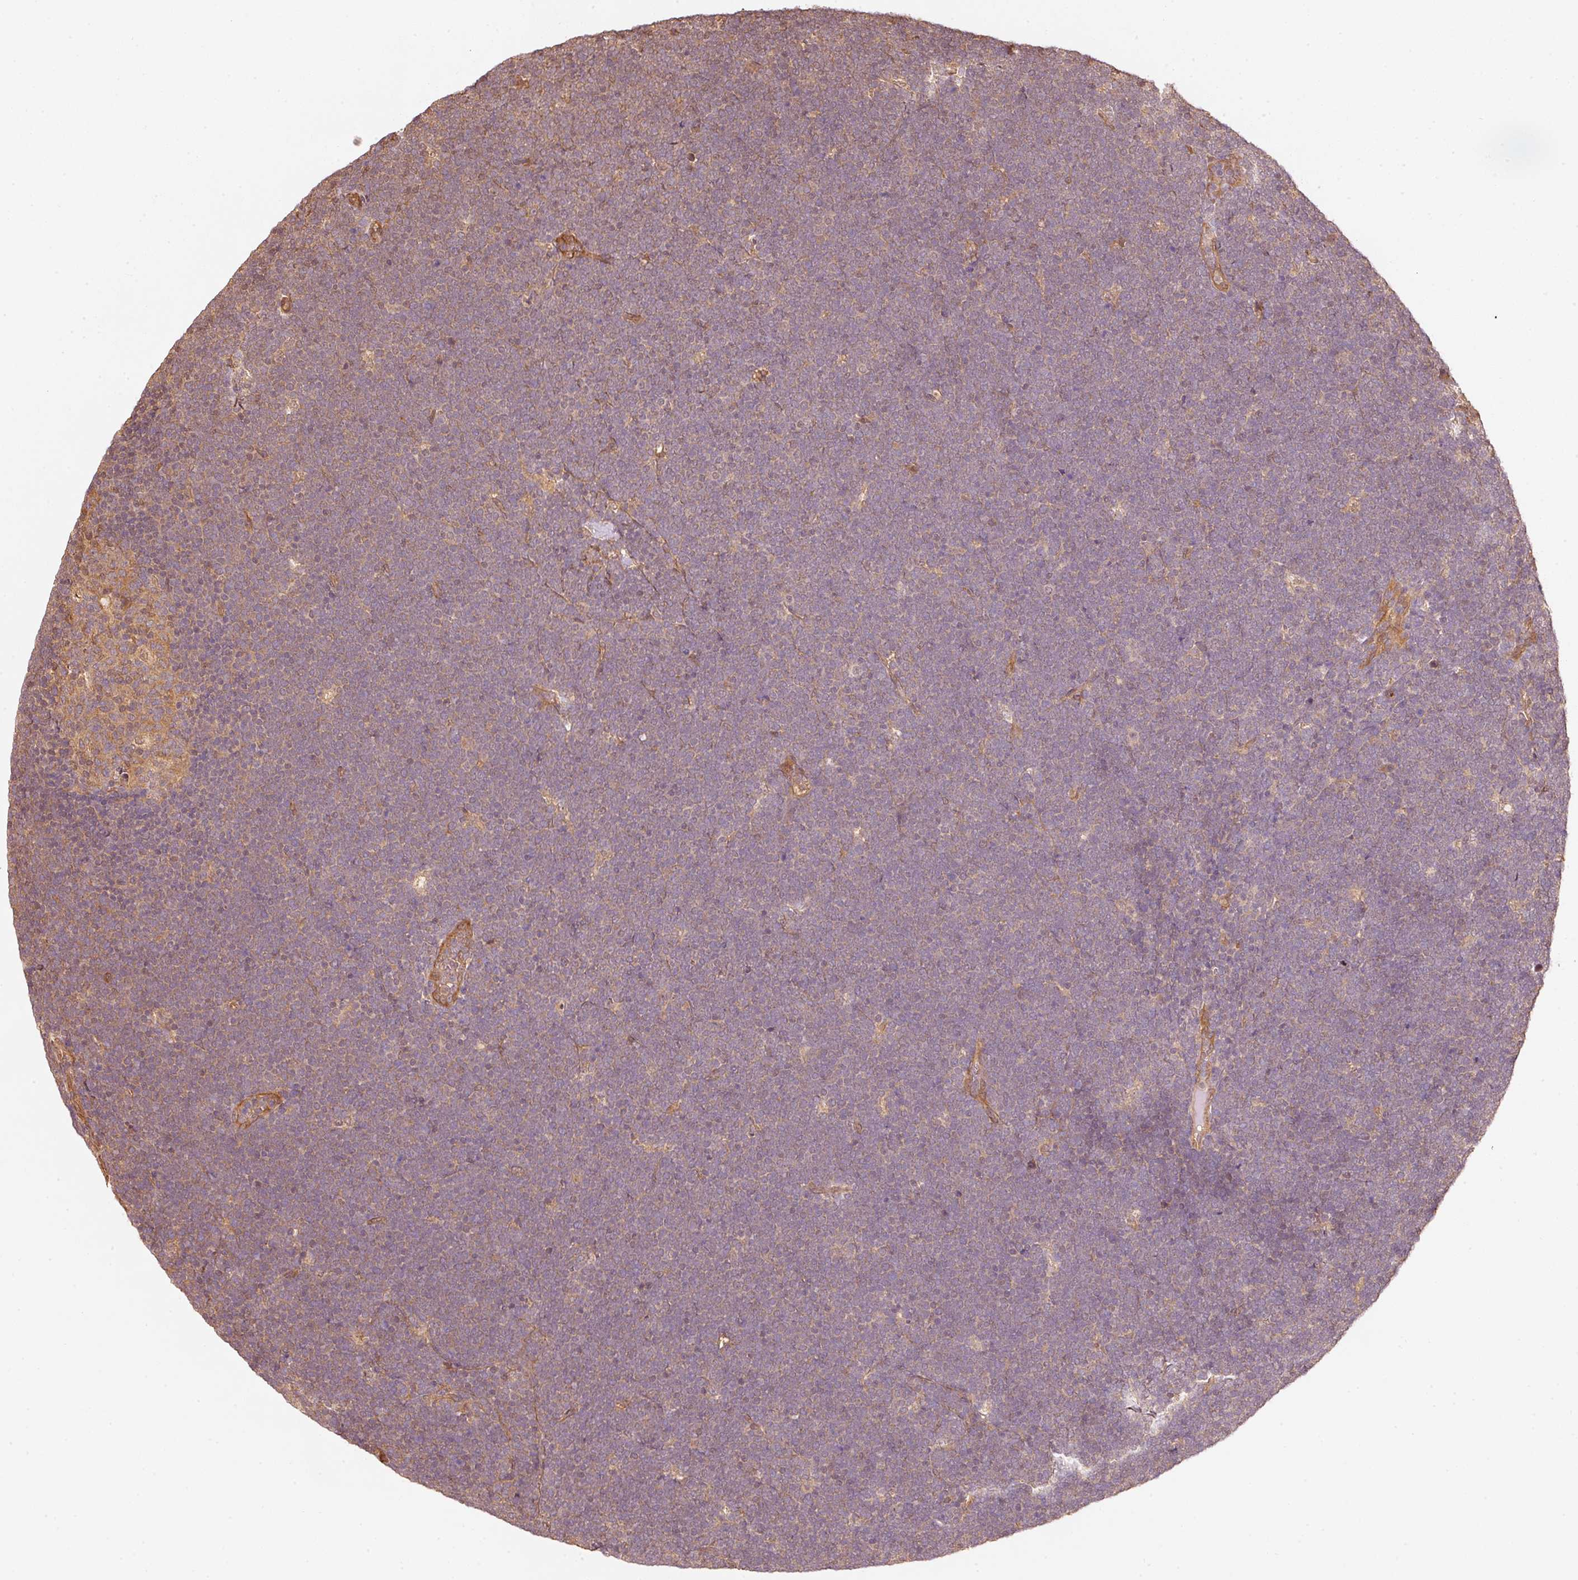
{"staining": {"intensity": "weak", "quantity": "25%-75%", "location": "cytoplasmic/membranous"}, "tissue": "lymphoma", "cell_type": "Tumor cells", "image_type": "cancer", "snomed": [{"axis": "morphology", "description": "Malignant lymphoma, non-Hodgkin's type, High grade"}, {"axis": "topography", "description": "Lymph node"}], "caption": "Immunohistochemistry (IHC) micrograph of neoplastic tissue: human lymphoma stained using immunohistochemistry (IHC) shows low levels of weak protein expression localized specifically in the cytoplasmic/membranous of tumor cells, appearing as a cytoplasmic/membranous brown color.", "gene": "STAU1", "patient": {"sex": "male", "age": 13}}